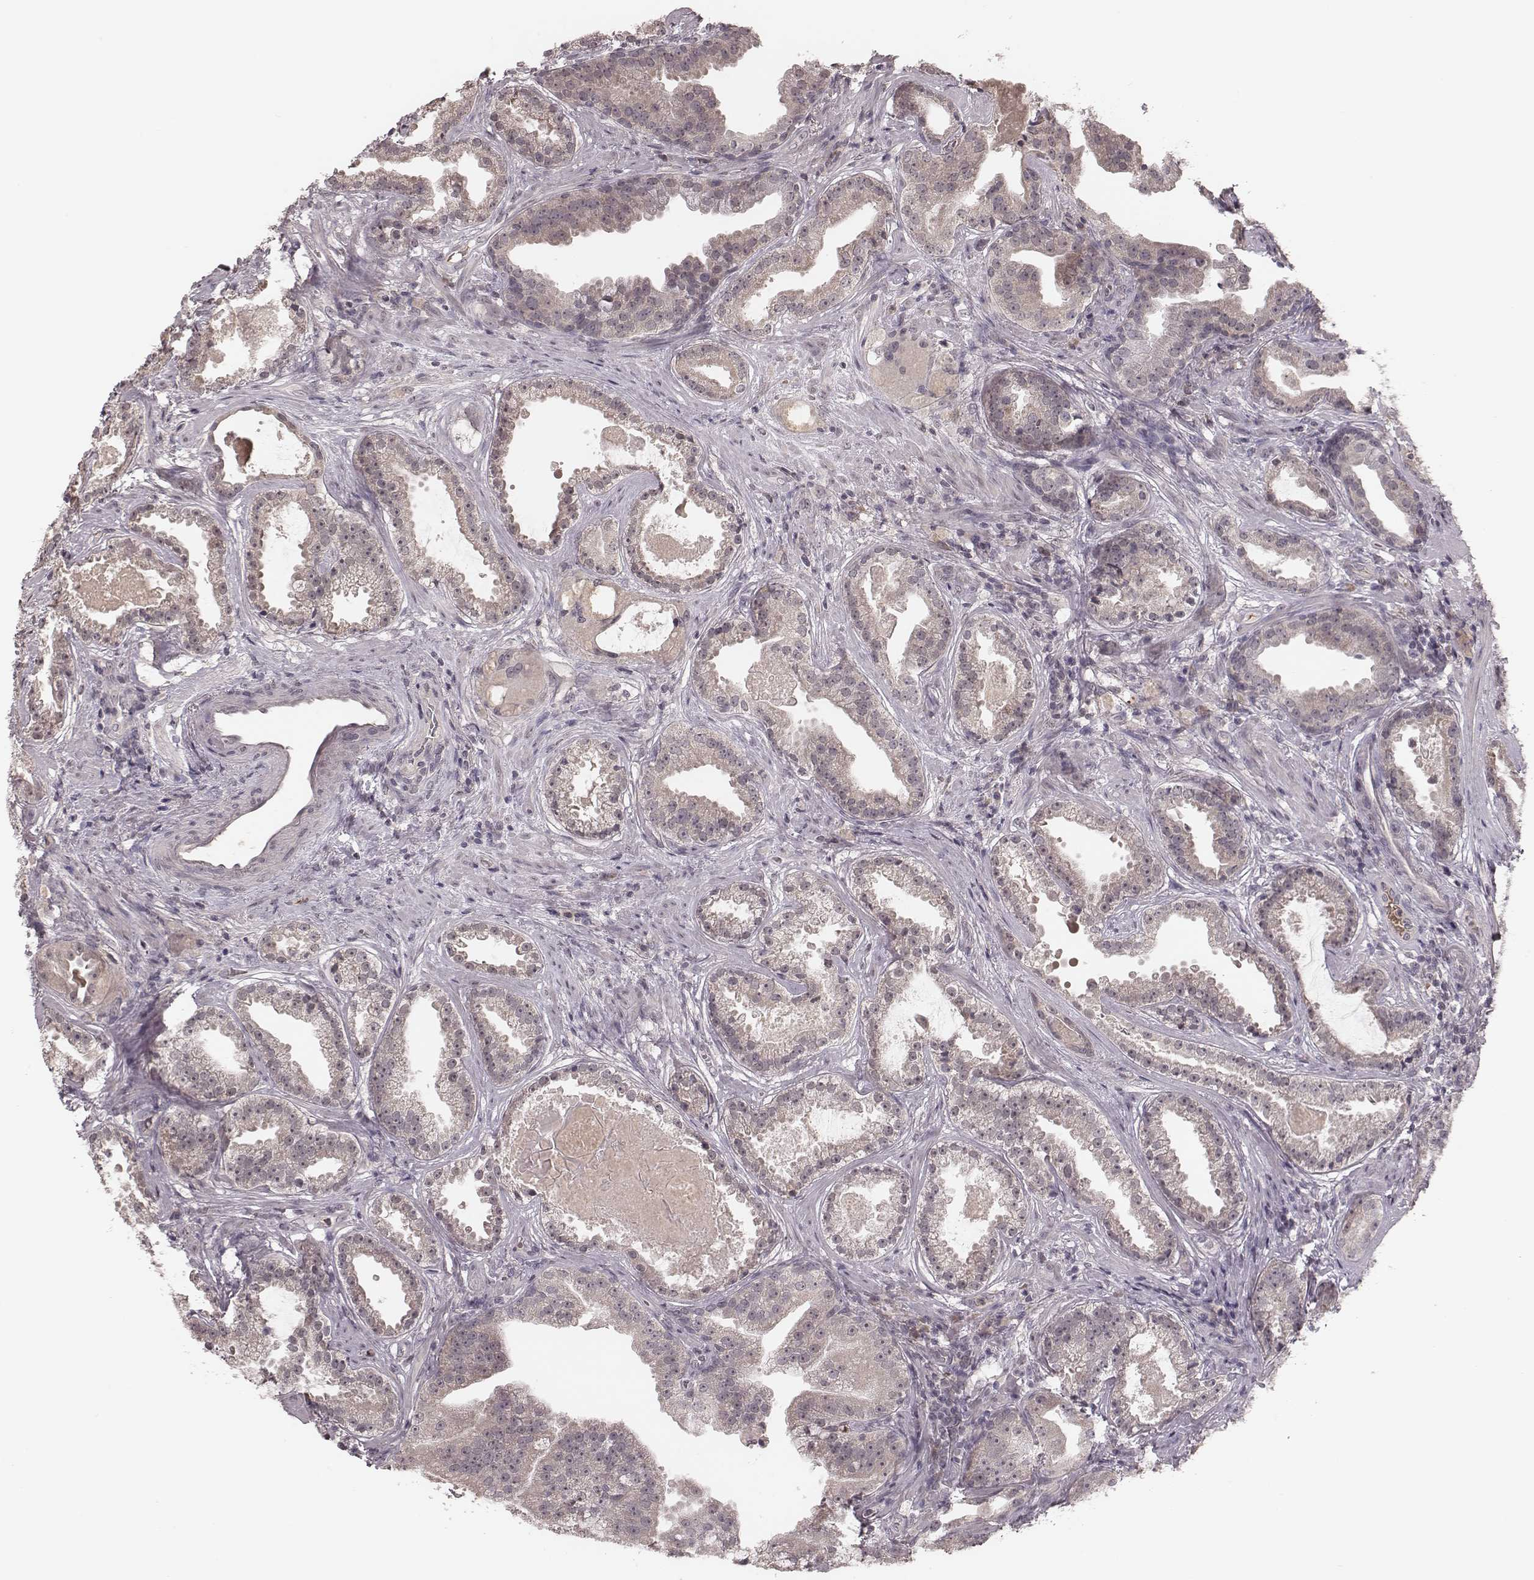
{"staining": {"intensity": "negative", "quantity": "none", "location": "none"}, "tissue": "prostate cancer", "cell_type": "Tumor cells", "image_type": "cancer", "snomed": [{"axis": "morphology", "description": "Adenocarcinoma, NOS"}, {"axis": "morphology", "description": "Adenocarcinoma, High grade"}, {"axis": "topography", "description": "Prostate"}], "caption": "Adenocarcinoma (high-grade) (prostate) was stained to show a protein in brown. There is no significant staining in tumor cells. (Brightfield microscopy of DAB (3,3'-diaminobenzidine) immunohistochemistry (IHC) at high magnification).", "gene": "IL5", "patient": {"sex": "male", "age": 64}}